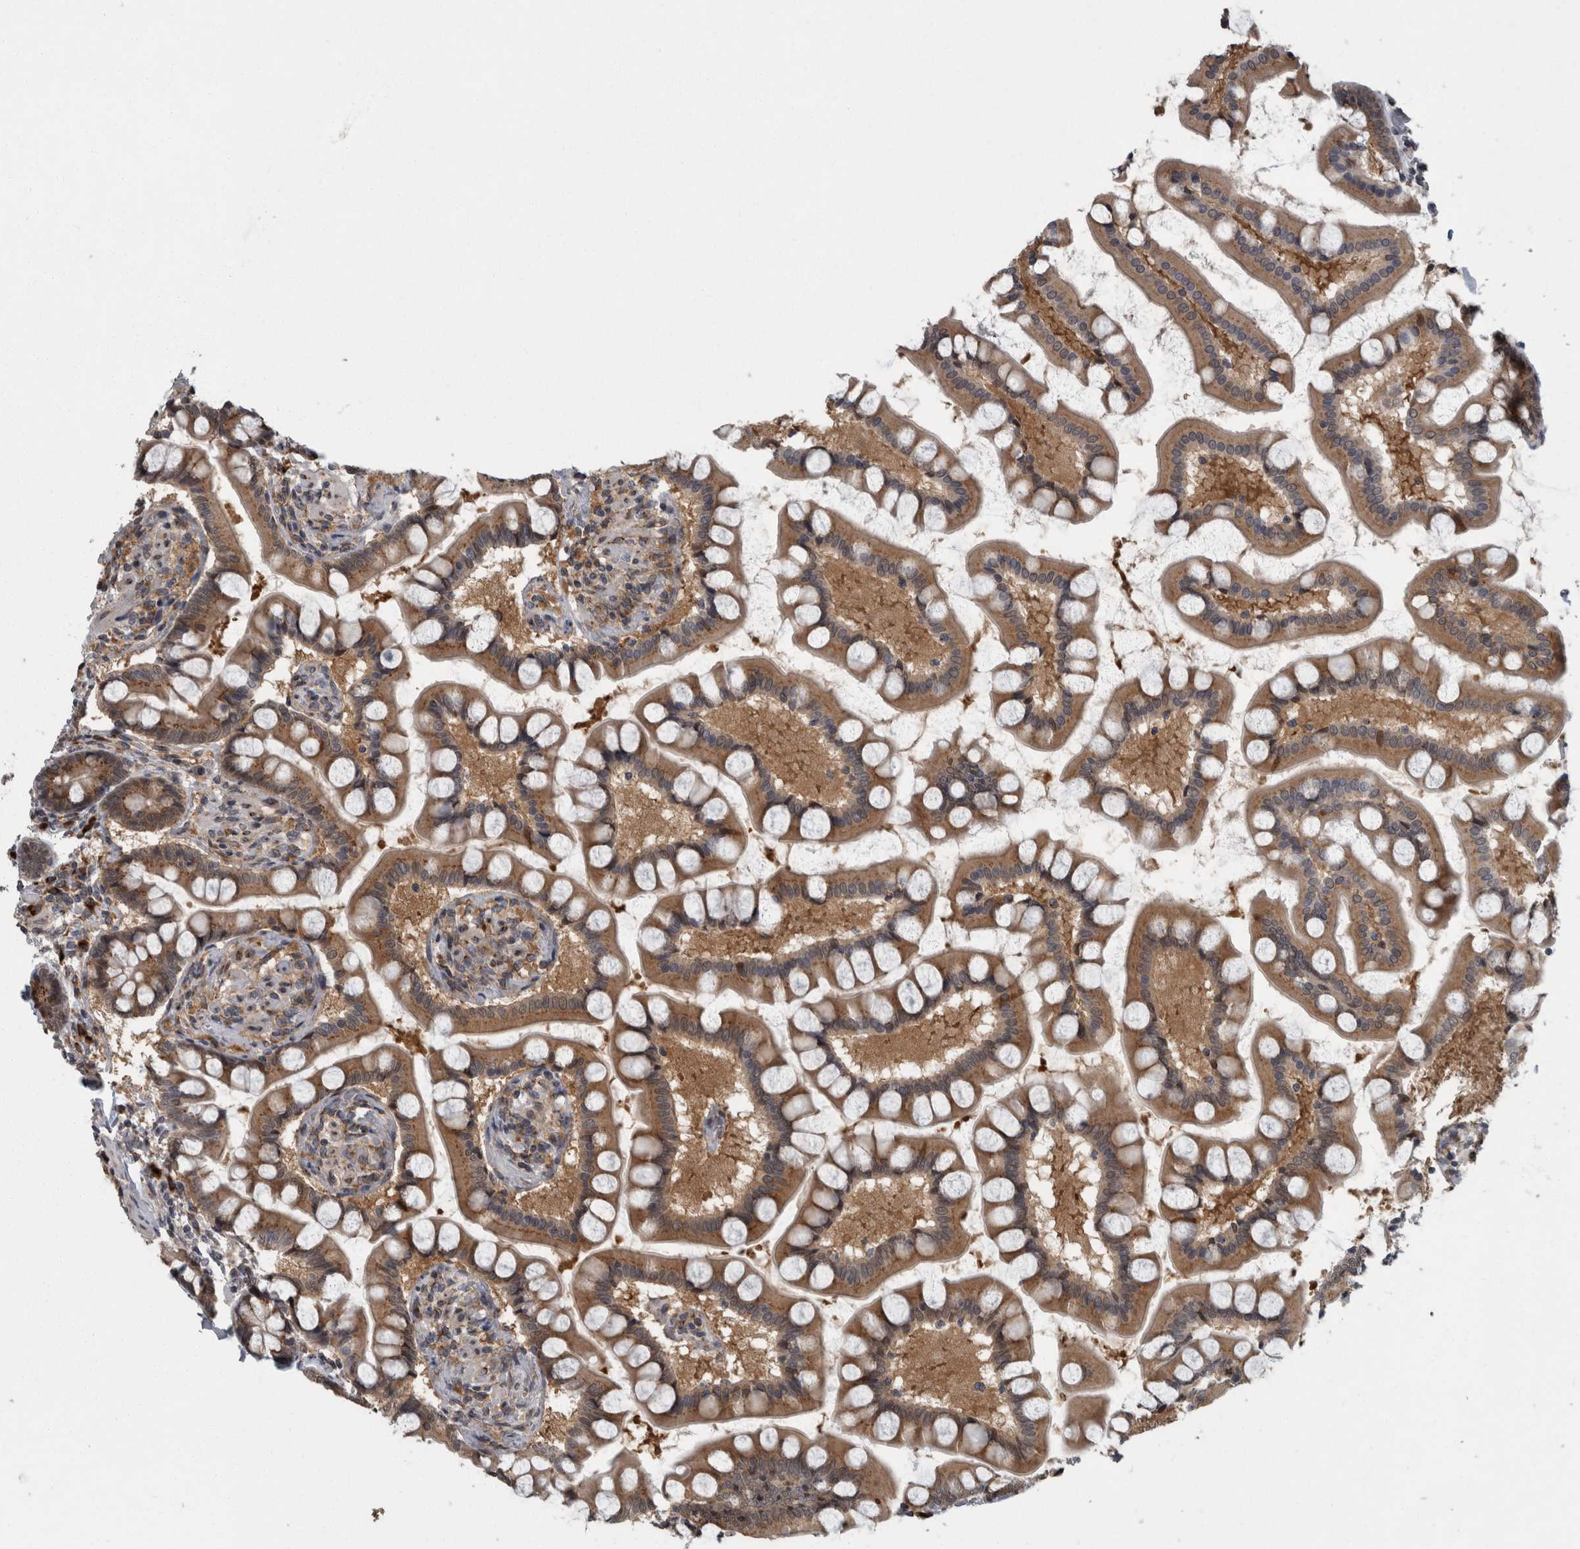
{"staining": {"intensity": "moderate", "quantity": ">75%", "location": "cytoplasmic/membranous"}, "tissue": "small intestine", "cell_type": "Glandular cells", "image_type": "normal", "snomed": [{"axis": "morphology", "description": "Normal tissue, NOS"}, {"axis": "topography", "description": "Small intestine"}], "caption": "About >75% of glandular cells in normal small intestine exhibit moderate cytoplasmic/membranous protein positivity as visualized by brown immunohistochemical staining.", "gene": "LMAN2L", "patient": {"sex": "male", "age": 41}}